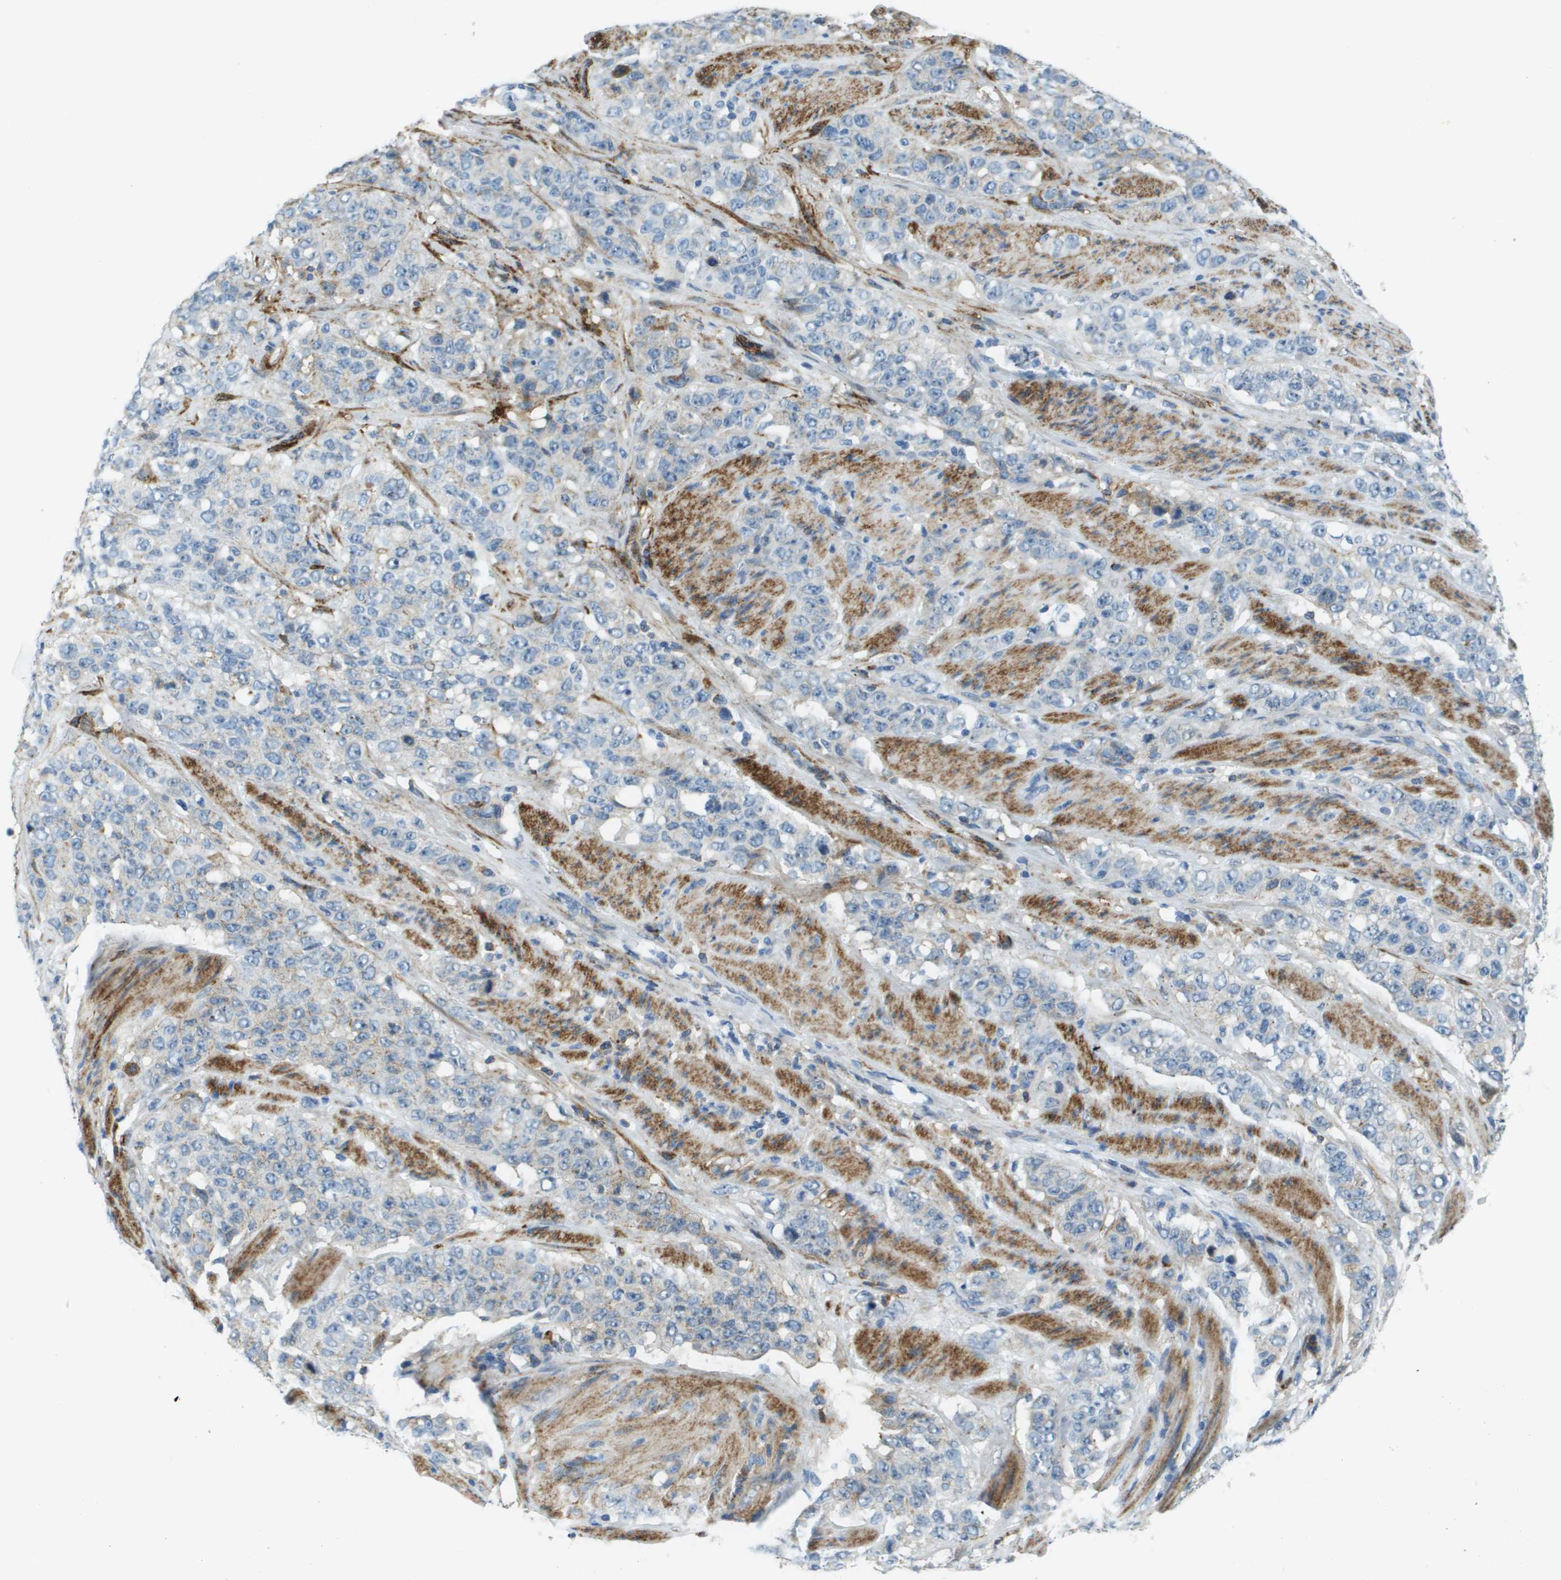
{"staining": {"intensity": "negative", "quantity": "none", "location": "none"}, "tissue": "stomach cancer", "cell_type": "Tumor cells", "image_type": "cancer", "snomed": [{"axis": "morphology", "description": "Adenocarcinoma, NOS"}, {"axis": "topography", "description": "Stomach"}], "caption": "Tumor cells are negative for brown protein staining in stomach cancer.", "gene": "SDC1", "patient": {"sex": "male", "age": 48}}